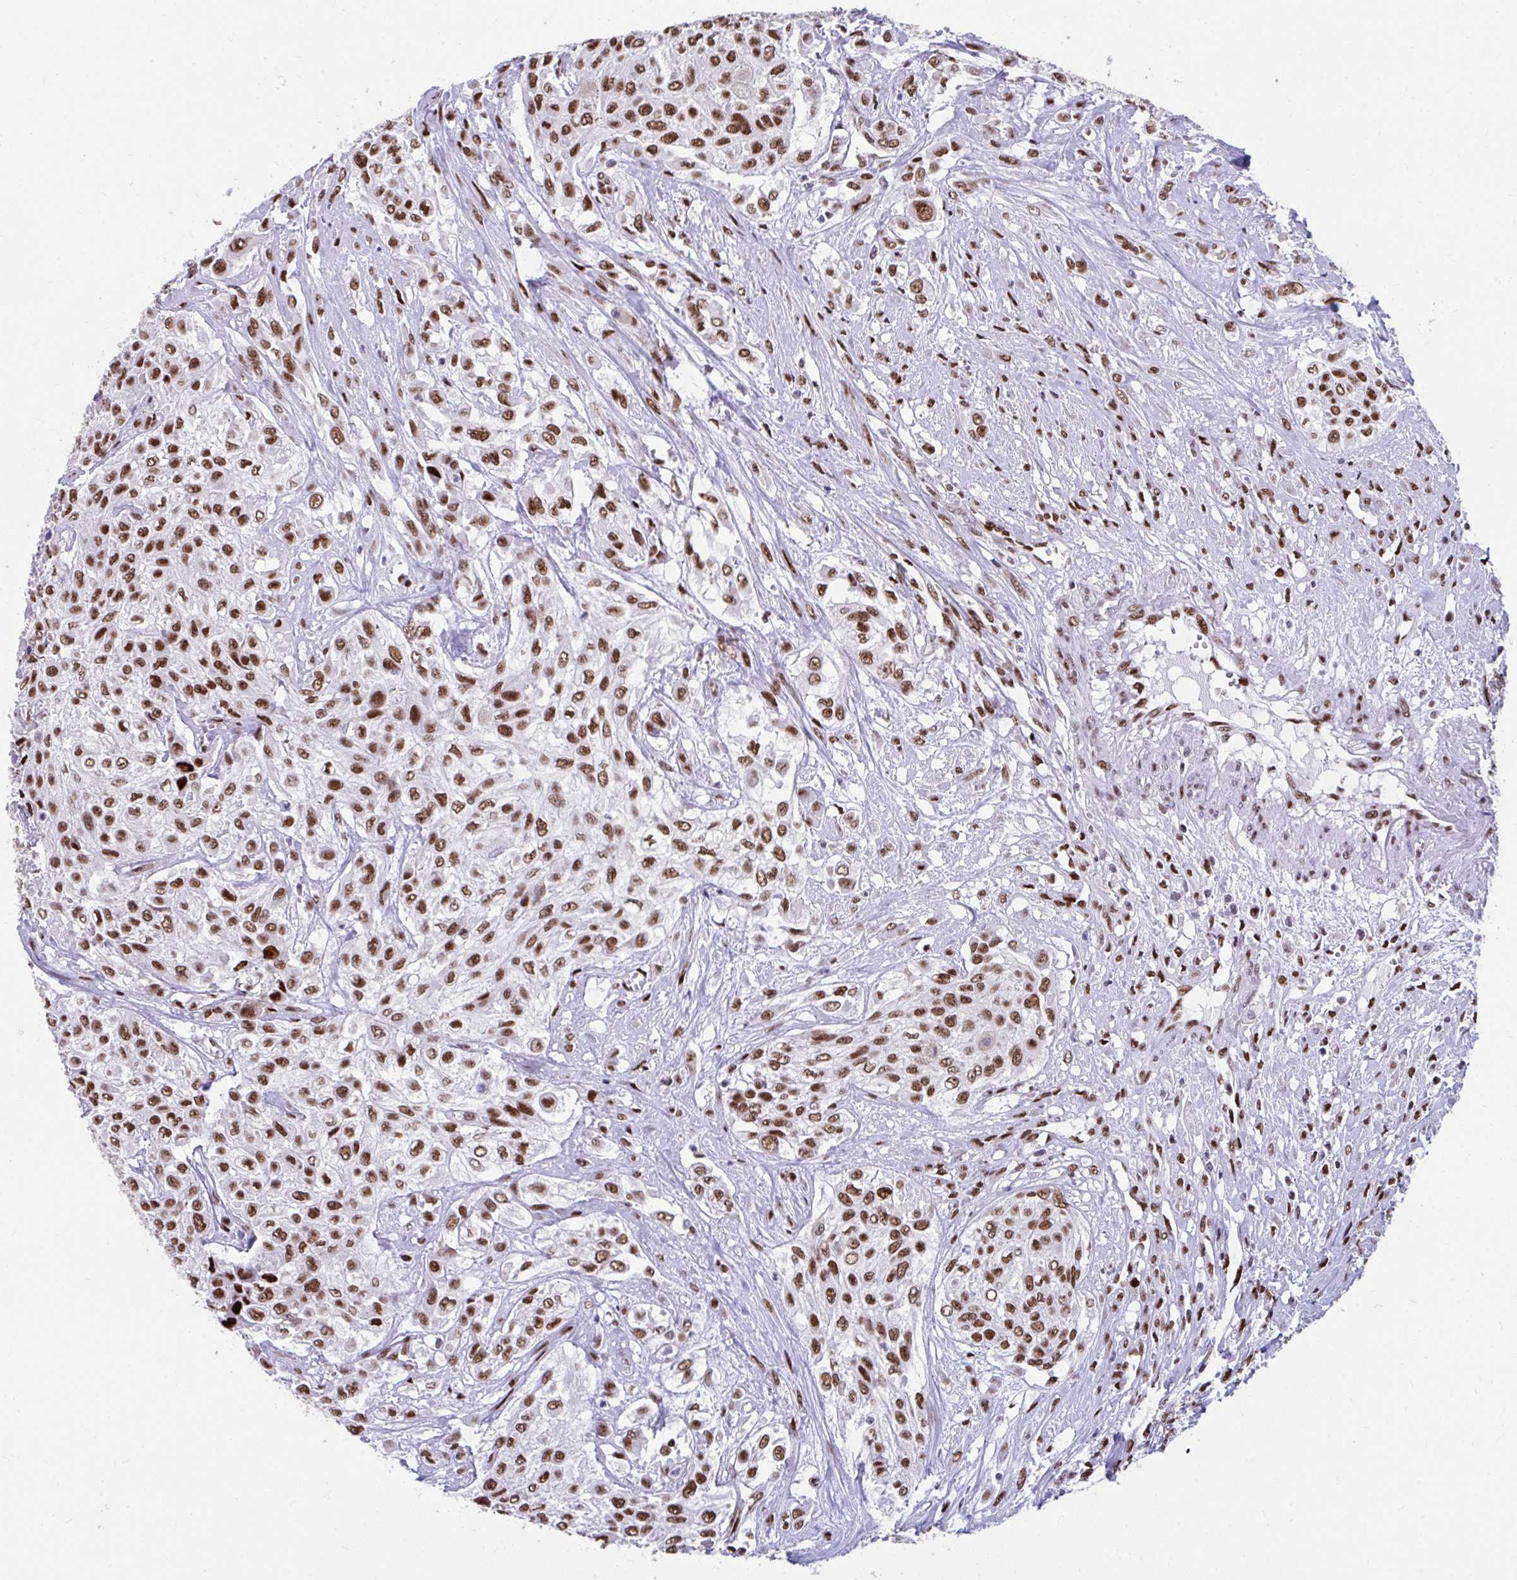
{"staining": {"intensity": "strong", "quantity": ">75%", "location": "nuclear"}, "tissue": "urothelial cancer", "cell_type": "Tumor cells", "image_type": "cancer", "snomed": [{"axis": "morphology", "description": "Urothelial carcinoma, High grade"}, {"axis": "topography", "description": "Urinary bladder"}], "caption": "Immunohistochemistry (IHC) (DAB) staining of urothelial cancer reveals strong nuclear protein expression in about >75% of tumor cells. (Brightfield microscopy of DAB IHC at high magnification).", "gene": "SLC35C2", "patient": {"sex": "male", "age": 57}}